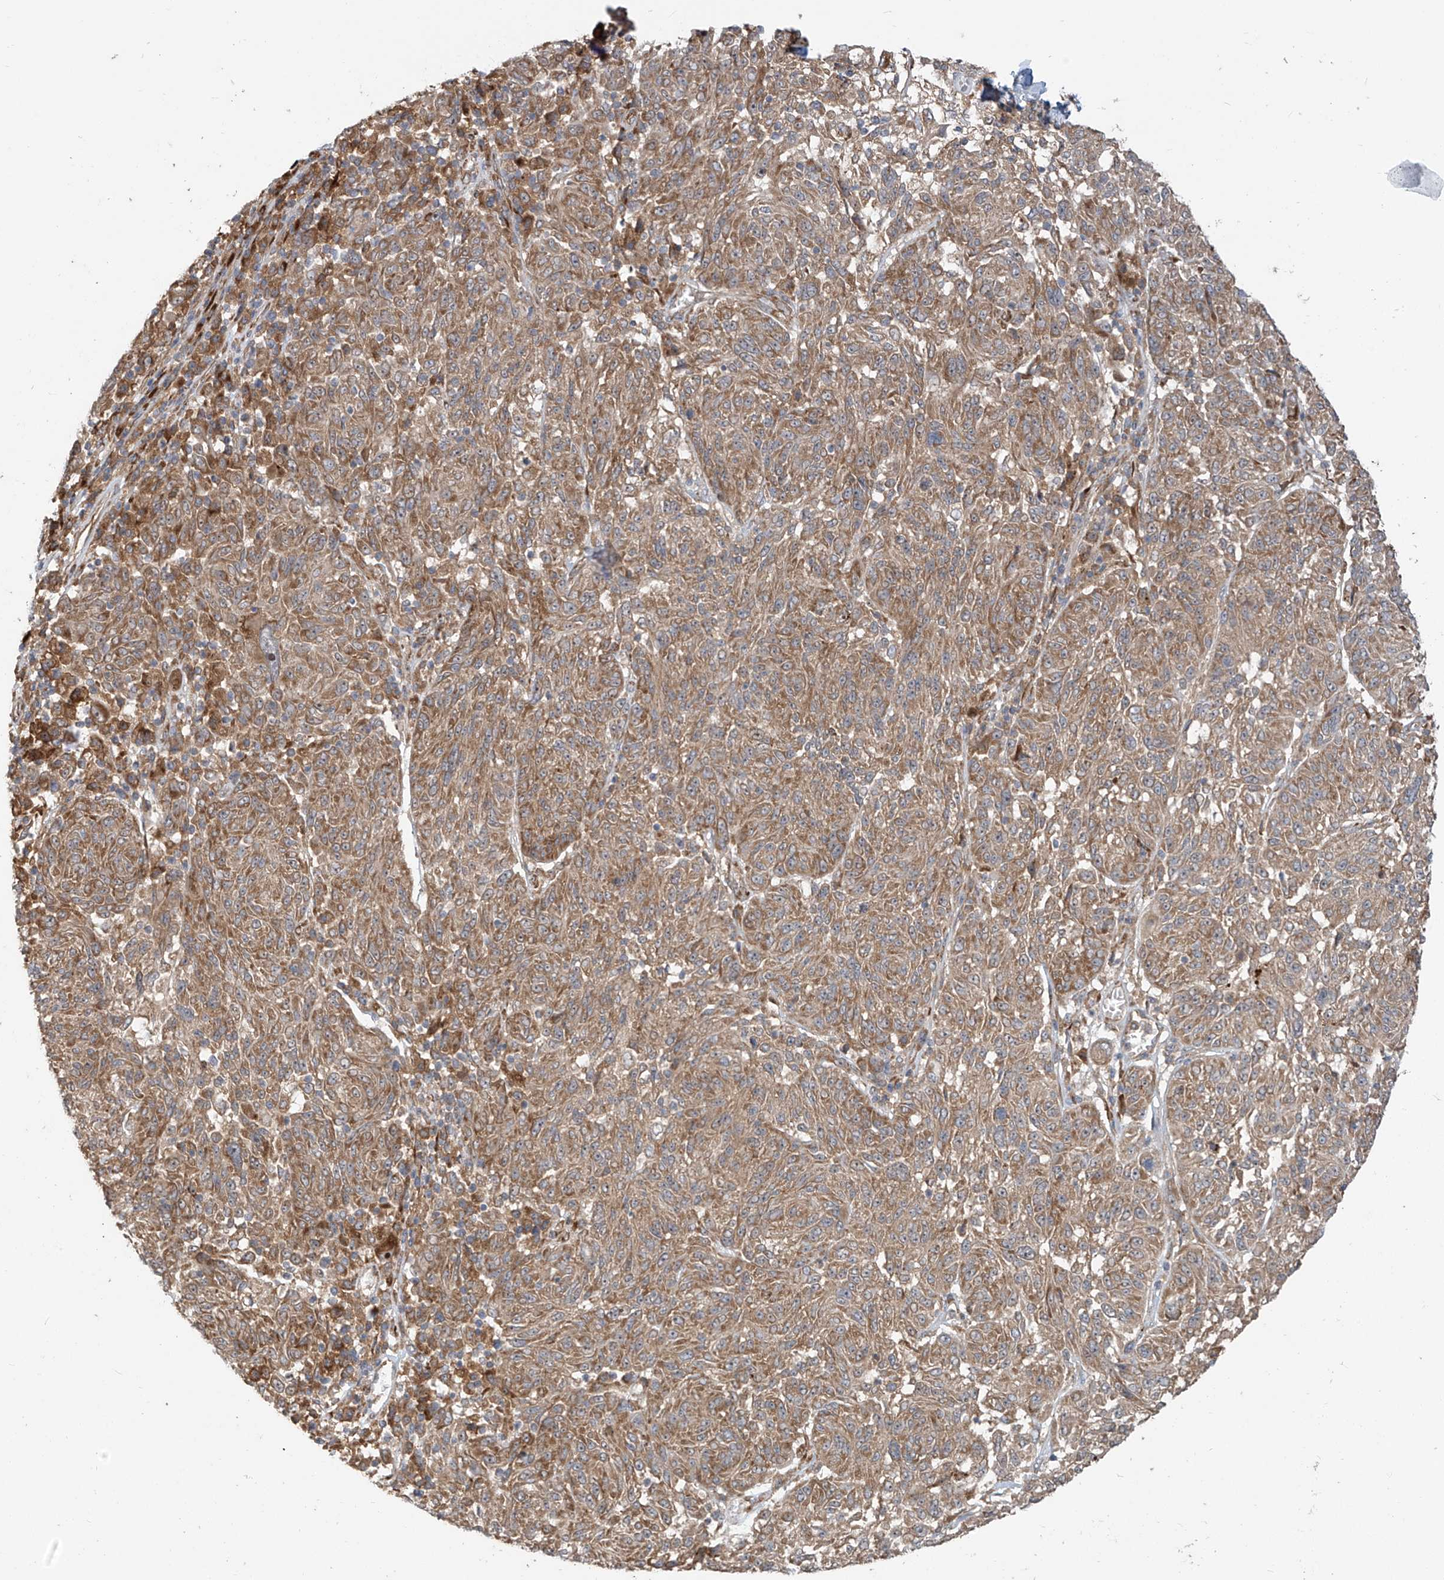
{"staining": {"intensity": "moderate", "quantity": ">75%", "location": "cytoplasmic/membranous"}, "tissue": "melanoma", "cell_type": "Tumor cells", "image_type": "cancer", "snomed": [{"axis": "morphology", "description": "Malignant melanoma, NOS"}, {"axis": "topography", "description": "Skin"}], "caption": "Protein staining by immunohistochemistry reveals moderate cytoplasmic/membranous staining in about >75% of tumor cells in malignant melanoma. Using DAB (3,3'-diaminobenzidine) (brown) and hematoxylin (blue) stains, captured at high magnification using brightfield microscopy.", "gene": "KATNIP", "patient": {"sex": "male", "age": 53}}